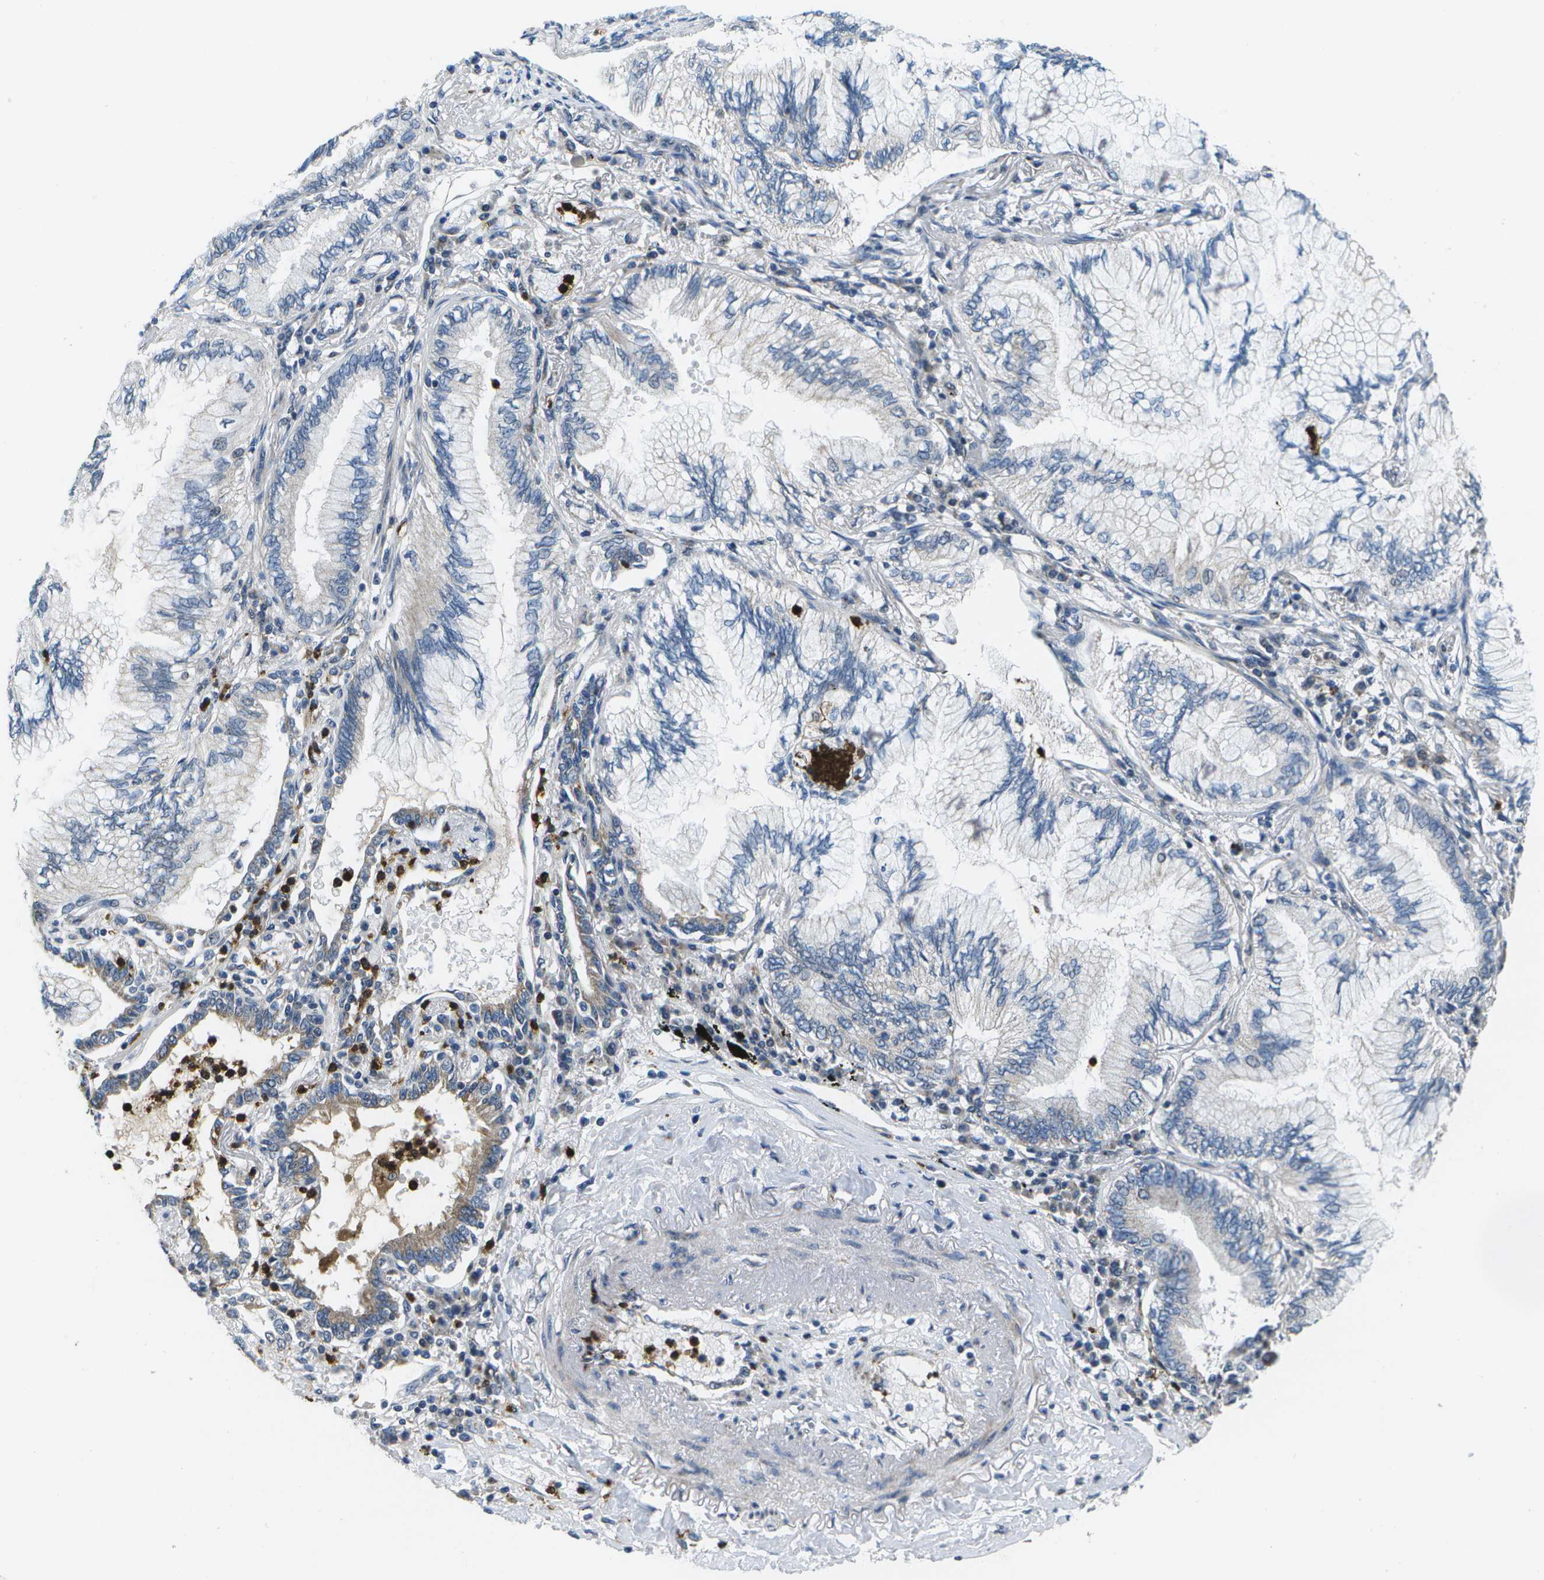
{"staining": {"intensity": "moderate", "quantity": "<25%", "location": "cytoplasmic/membranous"}, "tissue": "lung cancer", "cell_type": "Tumor cells", "image_type": "cancer", "snomed": [{"axis": "morphology", "description": "Normal tissue, NOS"}, {"axis": "morphology", "description": "Adenocarcinoma, NOS"}, {"axis": "topography", "description": "Bronchus"}, {"axis": "topography", "description": "Lung"}], "caption": "Protein staining by immunohistochemistry (IHC) reveals moderate cytoplasmic/membranous positivity in approximately <25% of tumor cells in lung cancer (adenocarcinoma). (brown staining indicates protein expression, while blue staining denotes nuclei).", "gene": "GALNT15", "patient": {"sex": "female", "age": 70}}